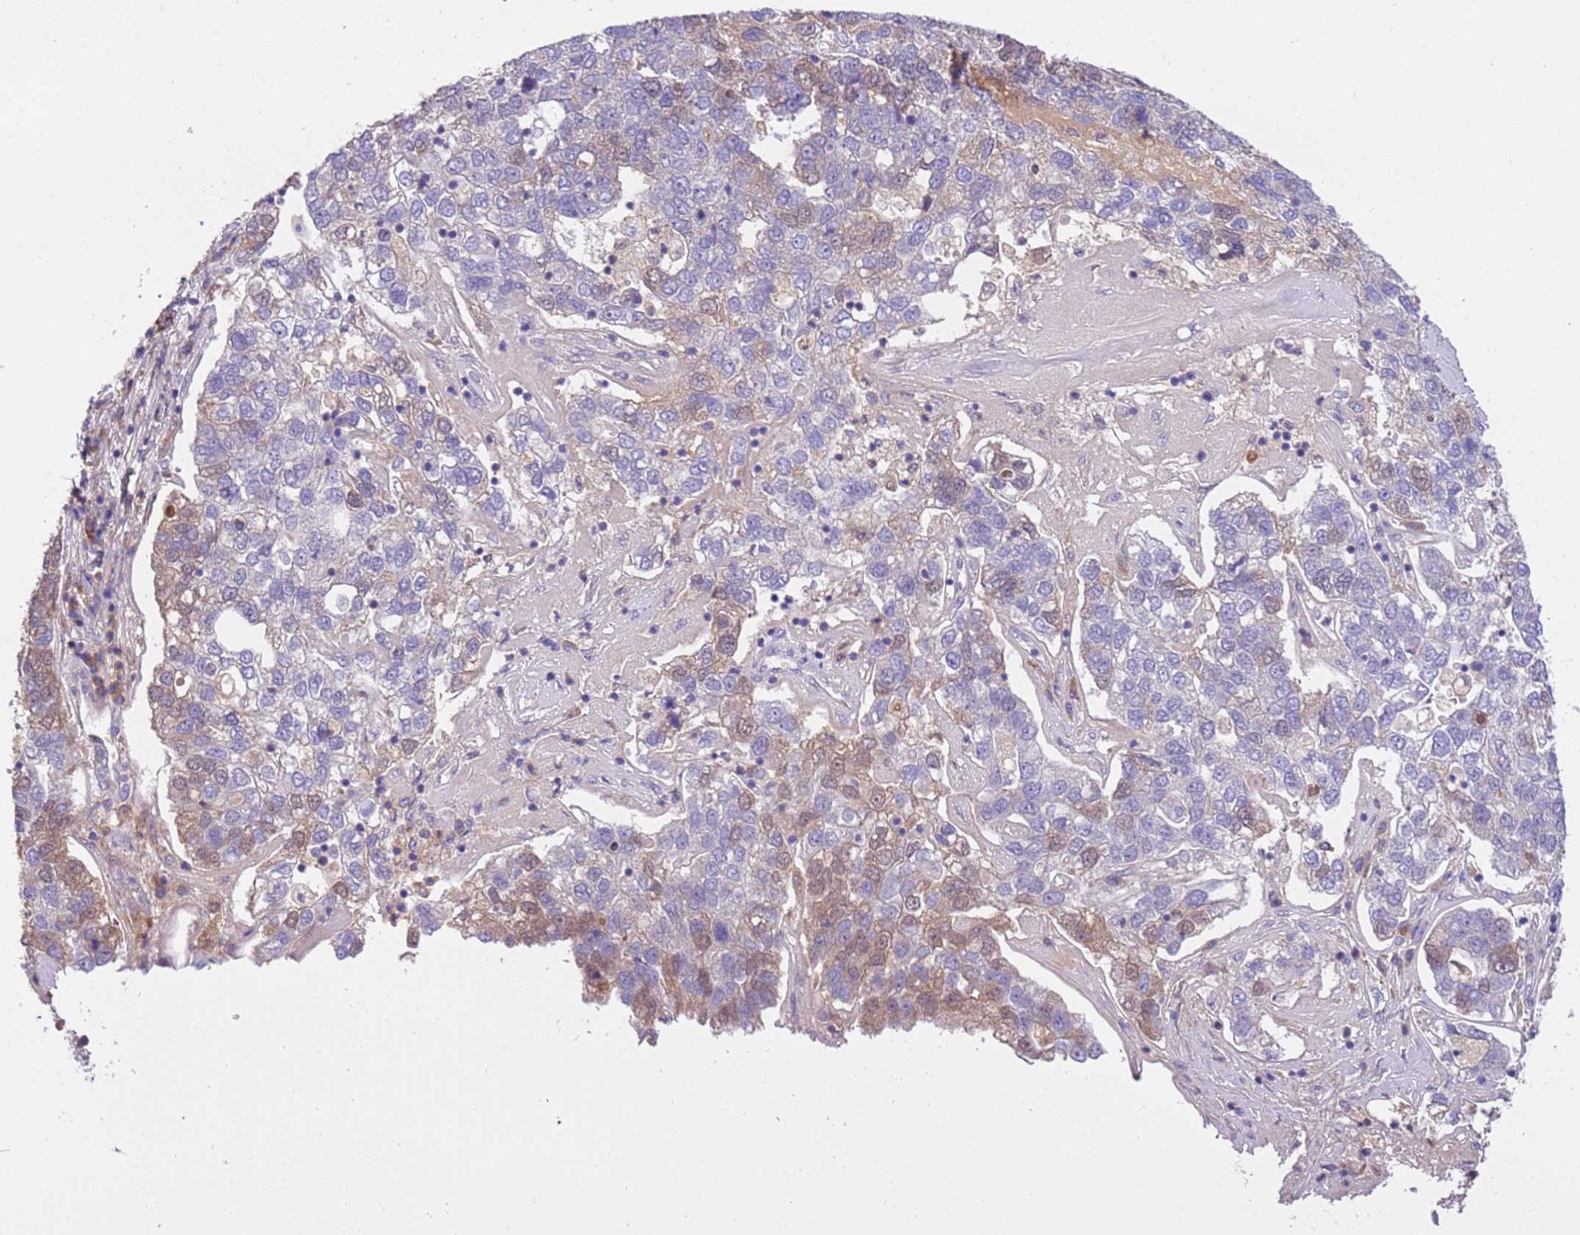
{"staining": {"intensity": "weak", "quantity": "<25%", "location": "cytoplasmic/membranous"}, "tissue": "pancreatic cancer", "cell_type": "Tumor cells", "image_type": "cancer", "snomed": [{"axis": "morphology", "description": "Adenocarcinoma, NOS"}, {"axis": "topography", "description": "Pancreas"}], "caption": "DAB (3,3'-diaminobenzidine) immunohistochemical staining of pancreatic cancer (adenocarcinoma) displays no significant positivity in tumor cells.", "gene": "MAGEF1", "patient": {"sex": "female", "age": 61}}